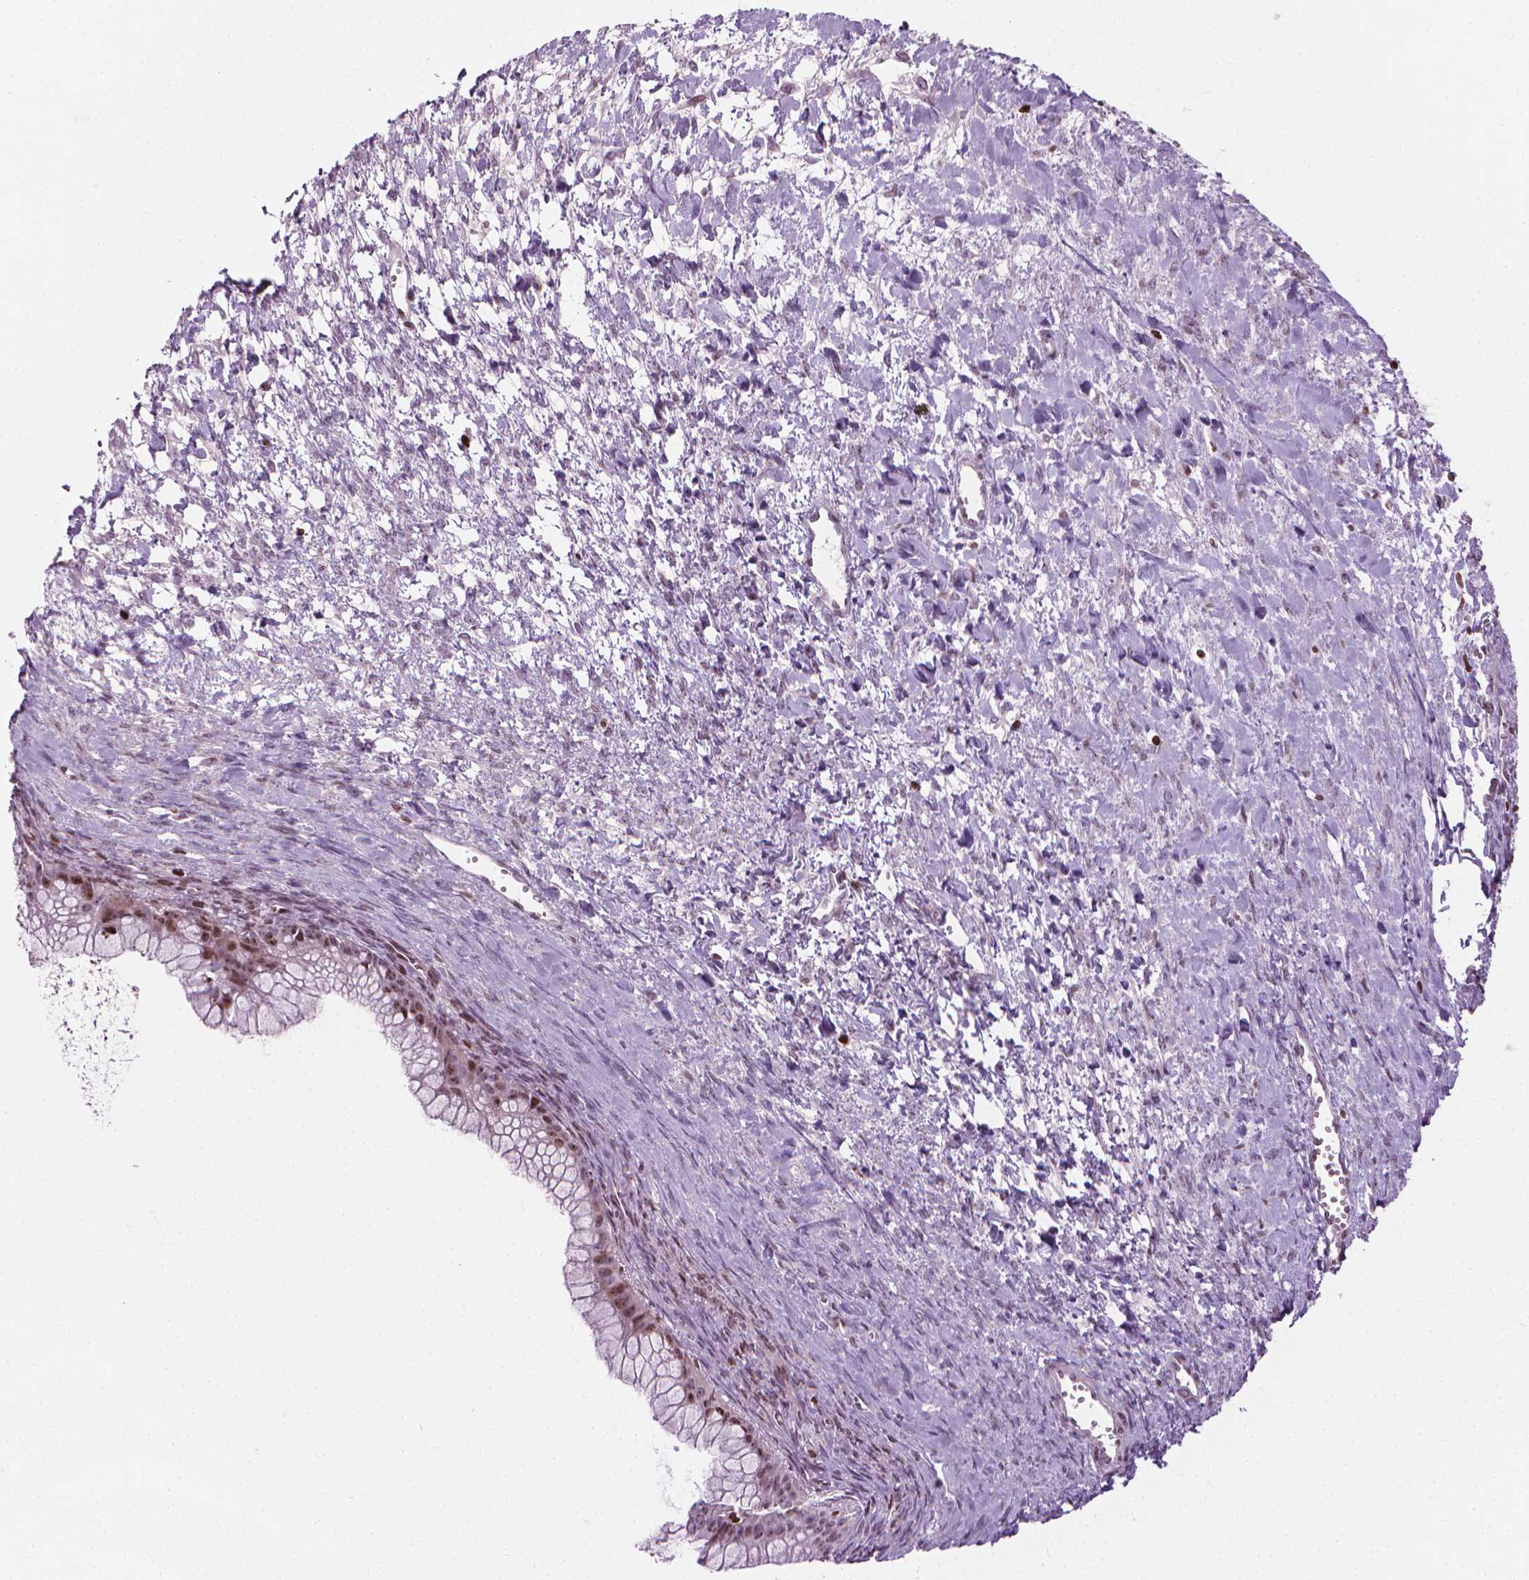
{"staining": {"intensity": "moderate", "quantity": "25%-75%", "location": "nuclear"}, "tissue": "ovarian cancer", "cell_type": "Tumor cells", "image_type": "cancer", "snomed": [{"axis": "morphology", "description": "Cystadenocarcinoma, mucinous, NOS"}, {"axis": "topography", "description": "Ovary"}], "caption": "Mucinous cystadenocarcinoma (ovarian) was stained to show a protein in brown. There is medium levels of moderate nuclear staining in approximately 25%-75% of tumor cells. Immunohistochemistry stains the protein in brown and the nuclei are stained blue.", "gene": "PIP4K2A", "patient": {"sex": "female", "age": 41}}